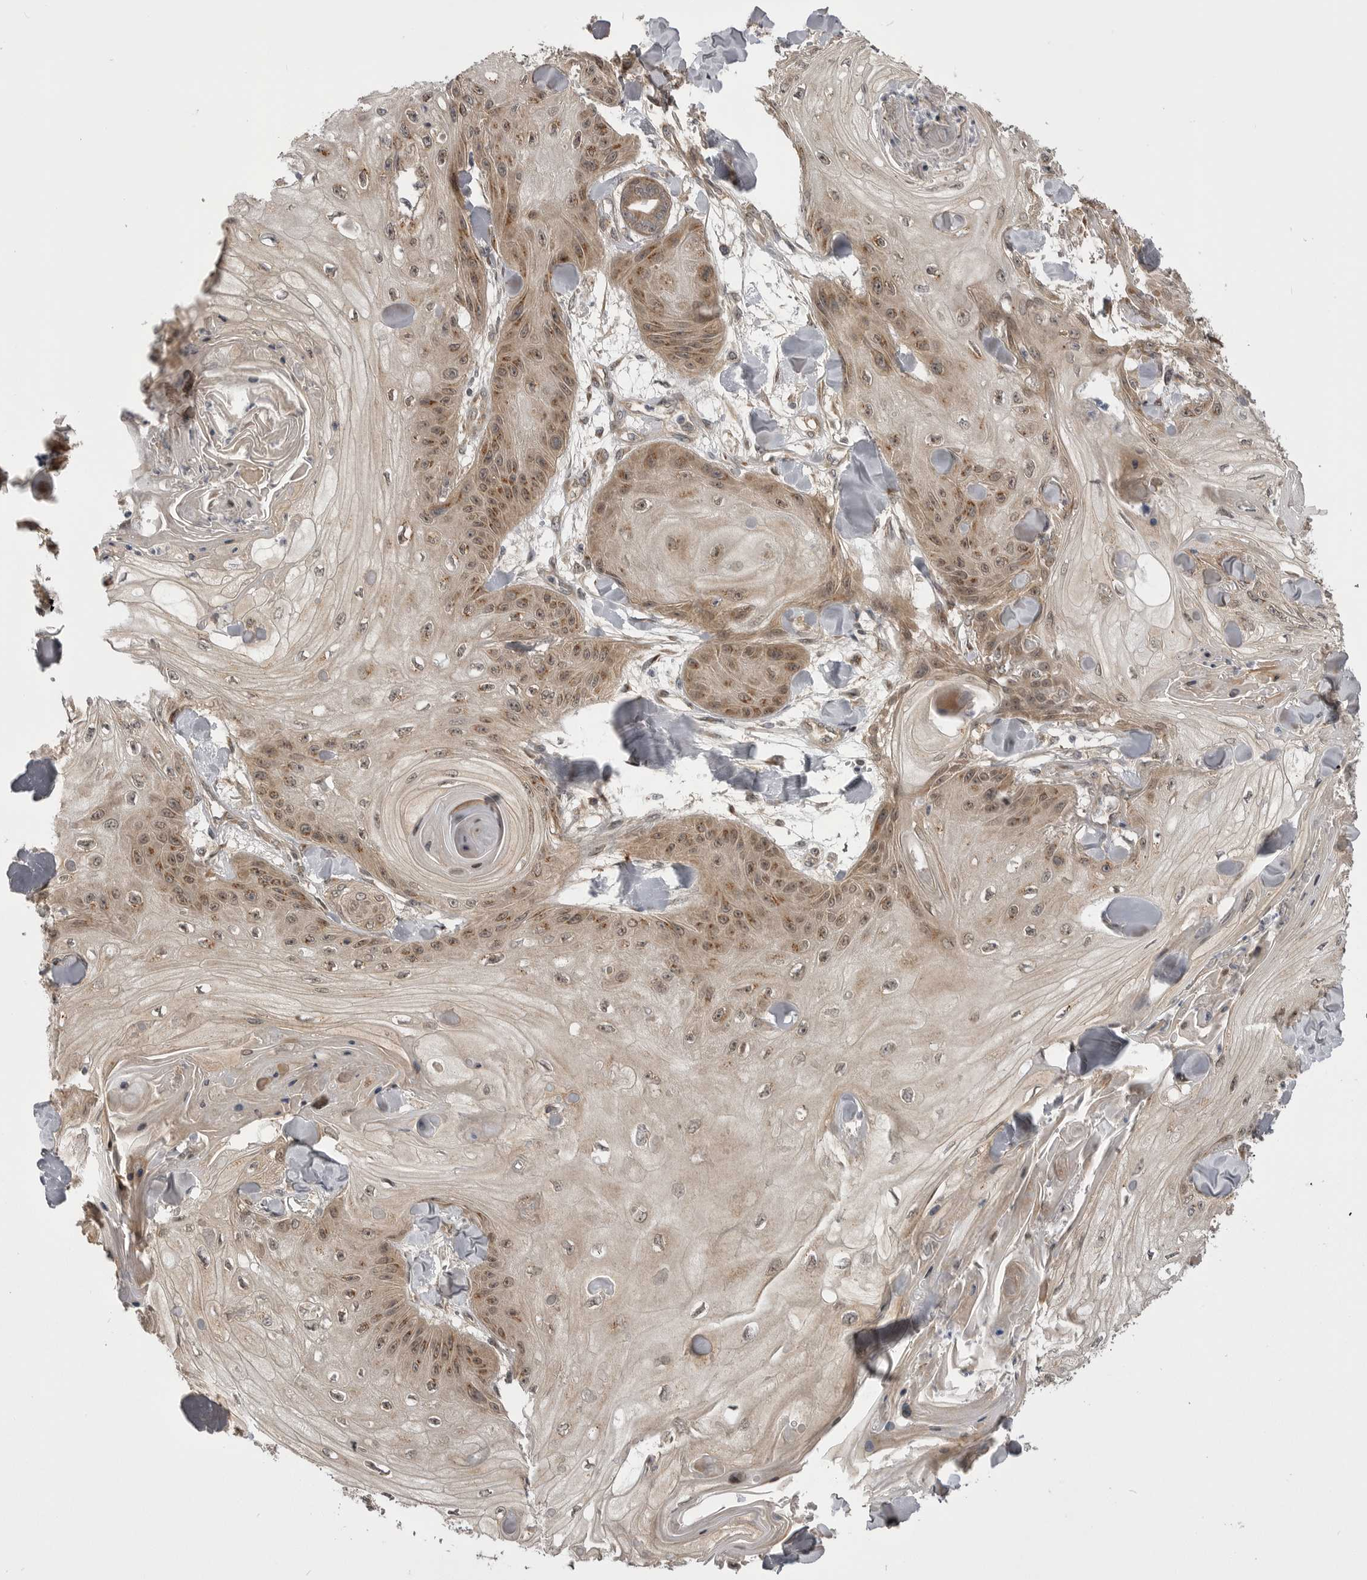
{"staining": {"intensity": "moderate", "quantity": ">75%", "location": "cytoplasmic/membranous,nuclear"}, "tissue": "skin cancer", "cell_type": "Tumor cells", "image_type": "cancer", "snomed": [{"axis": "morphology", "description": "Squamous cell carcinoma, NOS"}, {"axis": "topography", "description": "Skin"}], "caption": "A medium amount of moderate cytoplasmic/membranous and nuclear staining is identified in about >75% of tumor cells in skin cancer (squamous cell carcinoma) tissue.", "gene": "PDCL", "patient": {"sex": "male", "age": 74}}